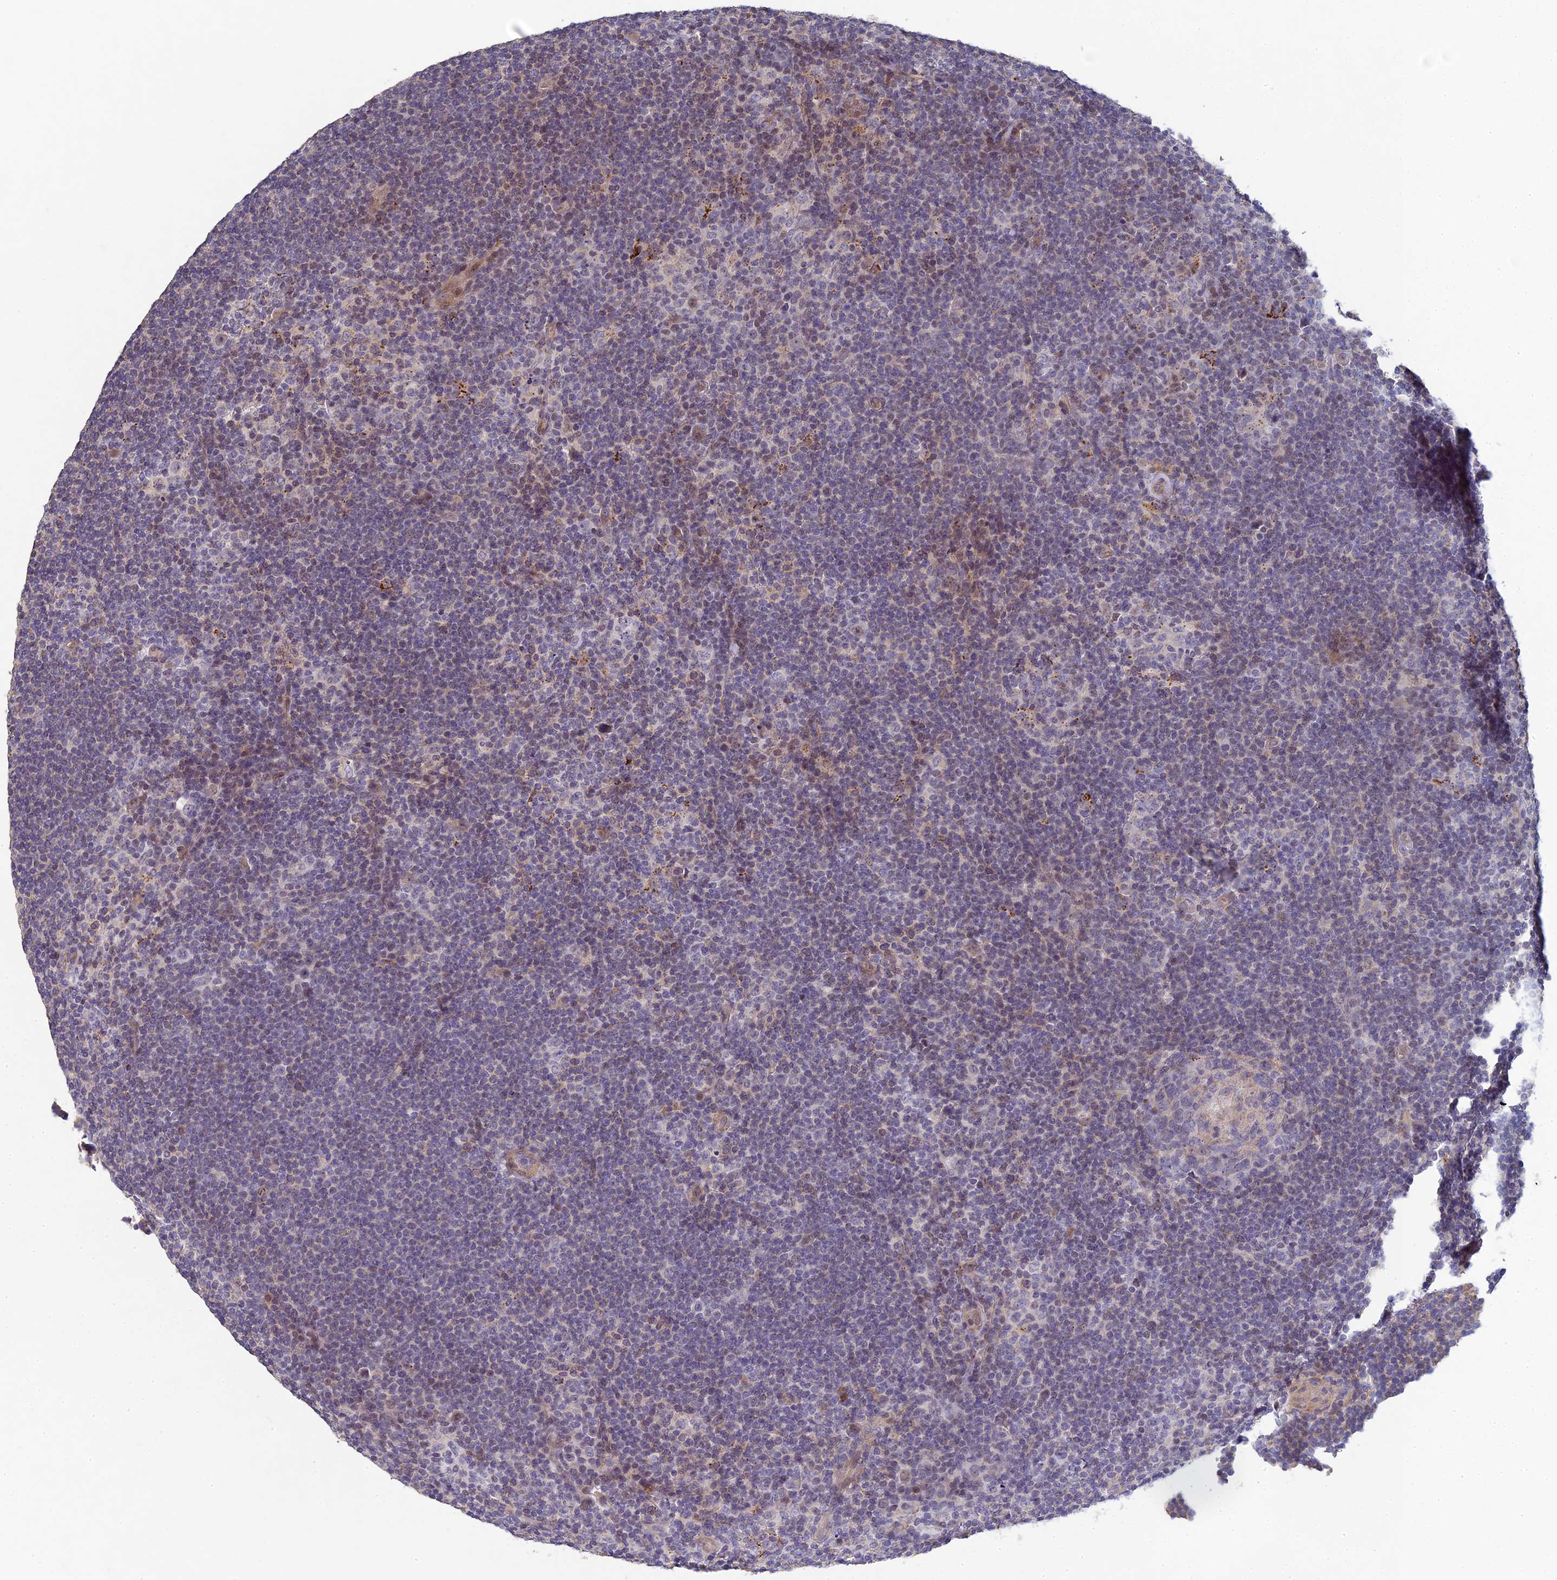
{"staining": {"intensity": "negative", "quantity": "none", "location": "none"}, "tissue": "lymphoma", "cell_type": "Tumor cells", "image_type": "cancer", "snomed": [{"axis": "morphology", "description": "Hodgkin's disease, NOS"}, {"axis": "topography", "description": "Lymph node"}], "caption": "A high-resolution histopathology image shows IHC staining of lymphoma, which exhibits no significant expression in tumor cells.", "gene": "DIXDC1", "patient": {"sex": "female", "age": 57}}